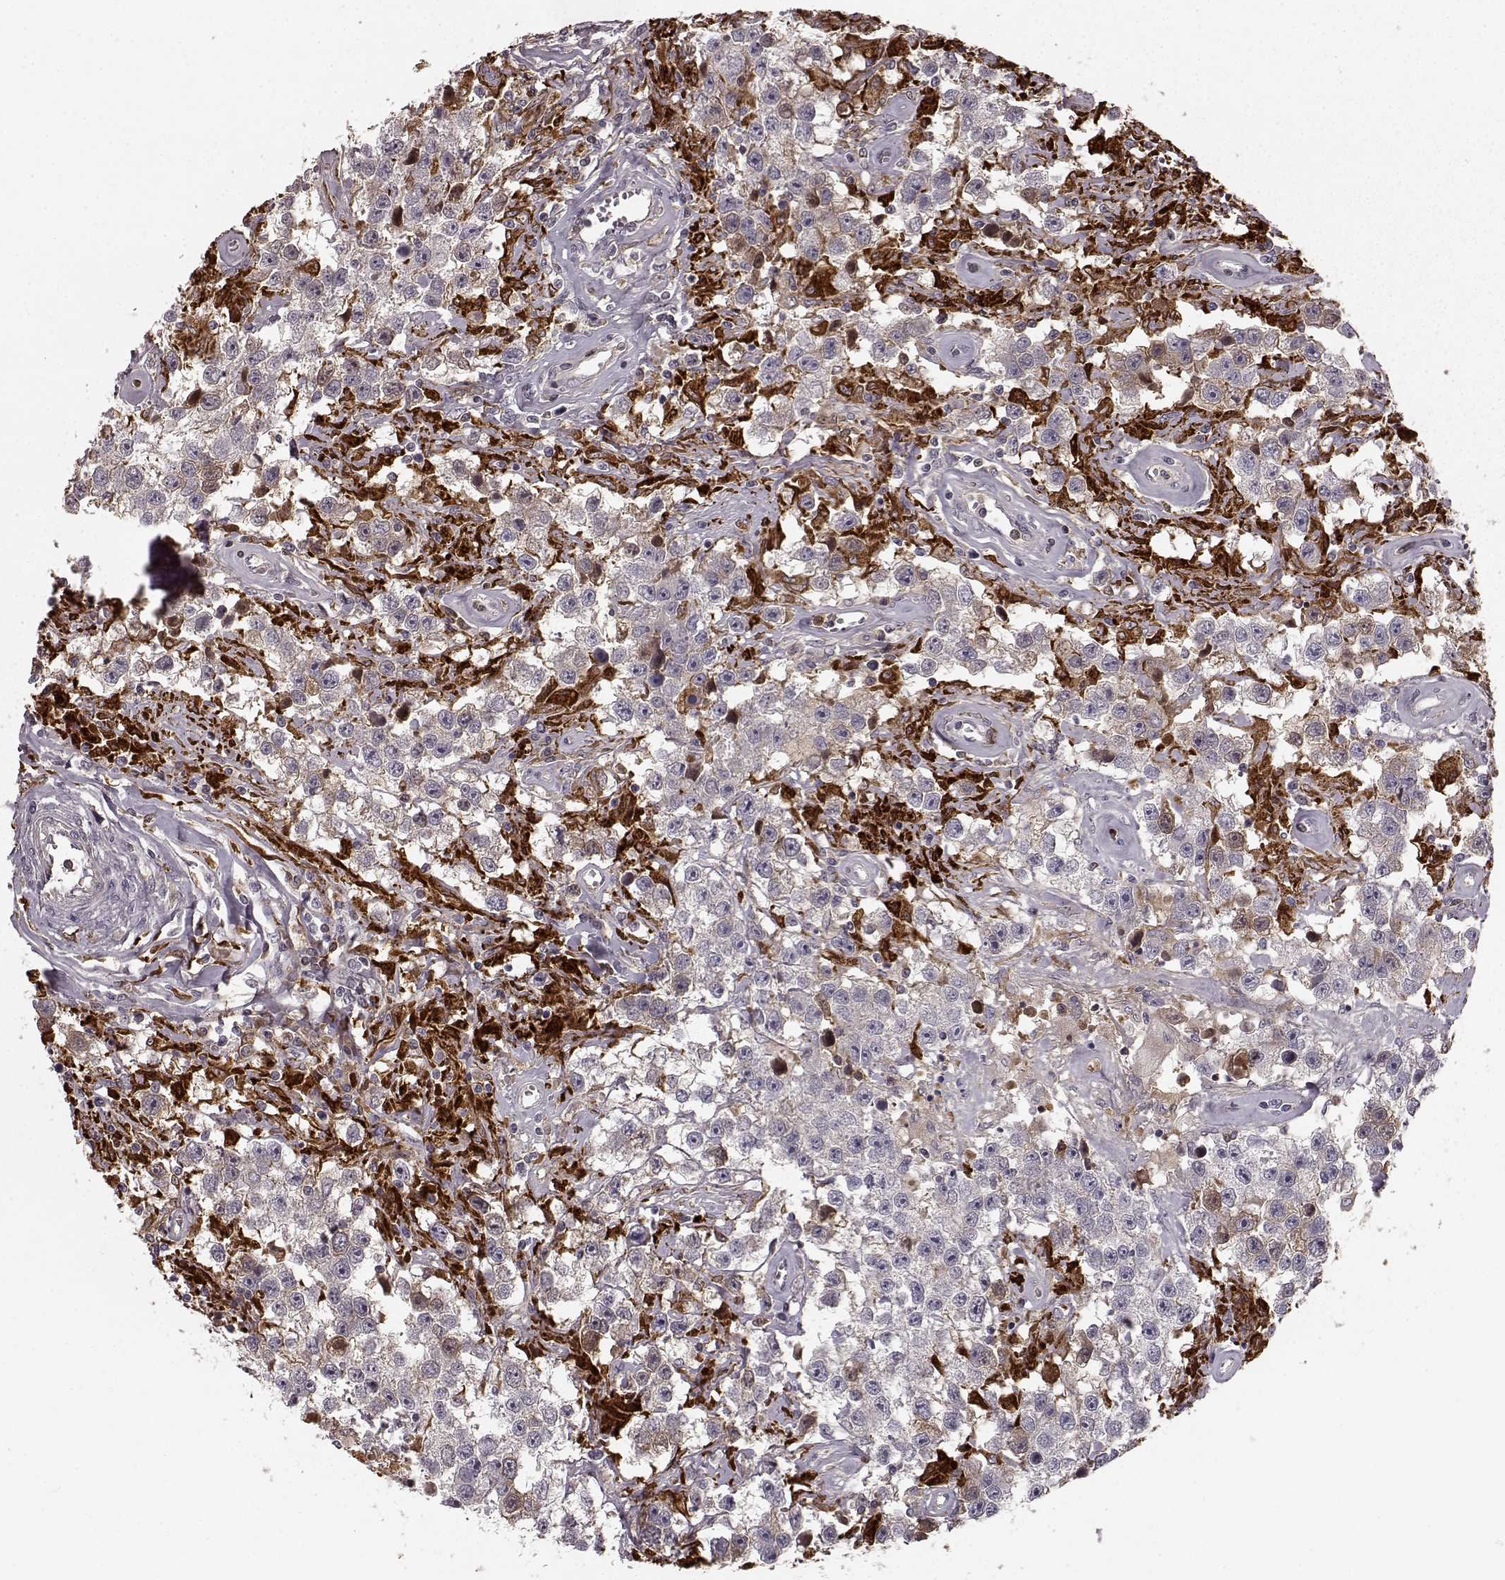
{"staining": {"intensity": "negative", "quantity": "none", "location": "none"}, "tissue": "testis cancer", "cell_type": "Tumor cells", "image_type": "cancer", "snomed": [{"axis": "morphology", "description": "Seminoma, NOS"}, {"axis": "topography", "description": "Testis"}], "caption": "DAB (3,3'-diaminobenzidine) immunohistochemical staining of human testis seminoma shows no significant positivity in tumor cells.", "gene": "CHIT1", "patient": {"sex": "male", "age": 43}}